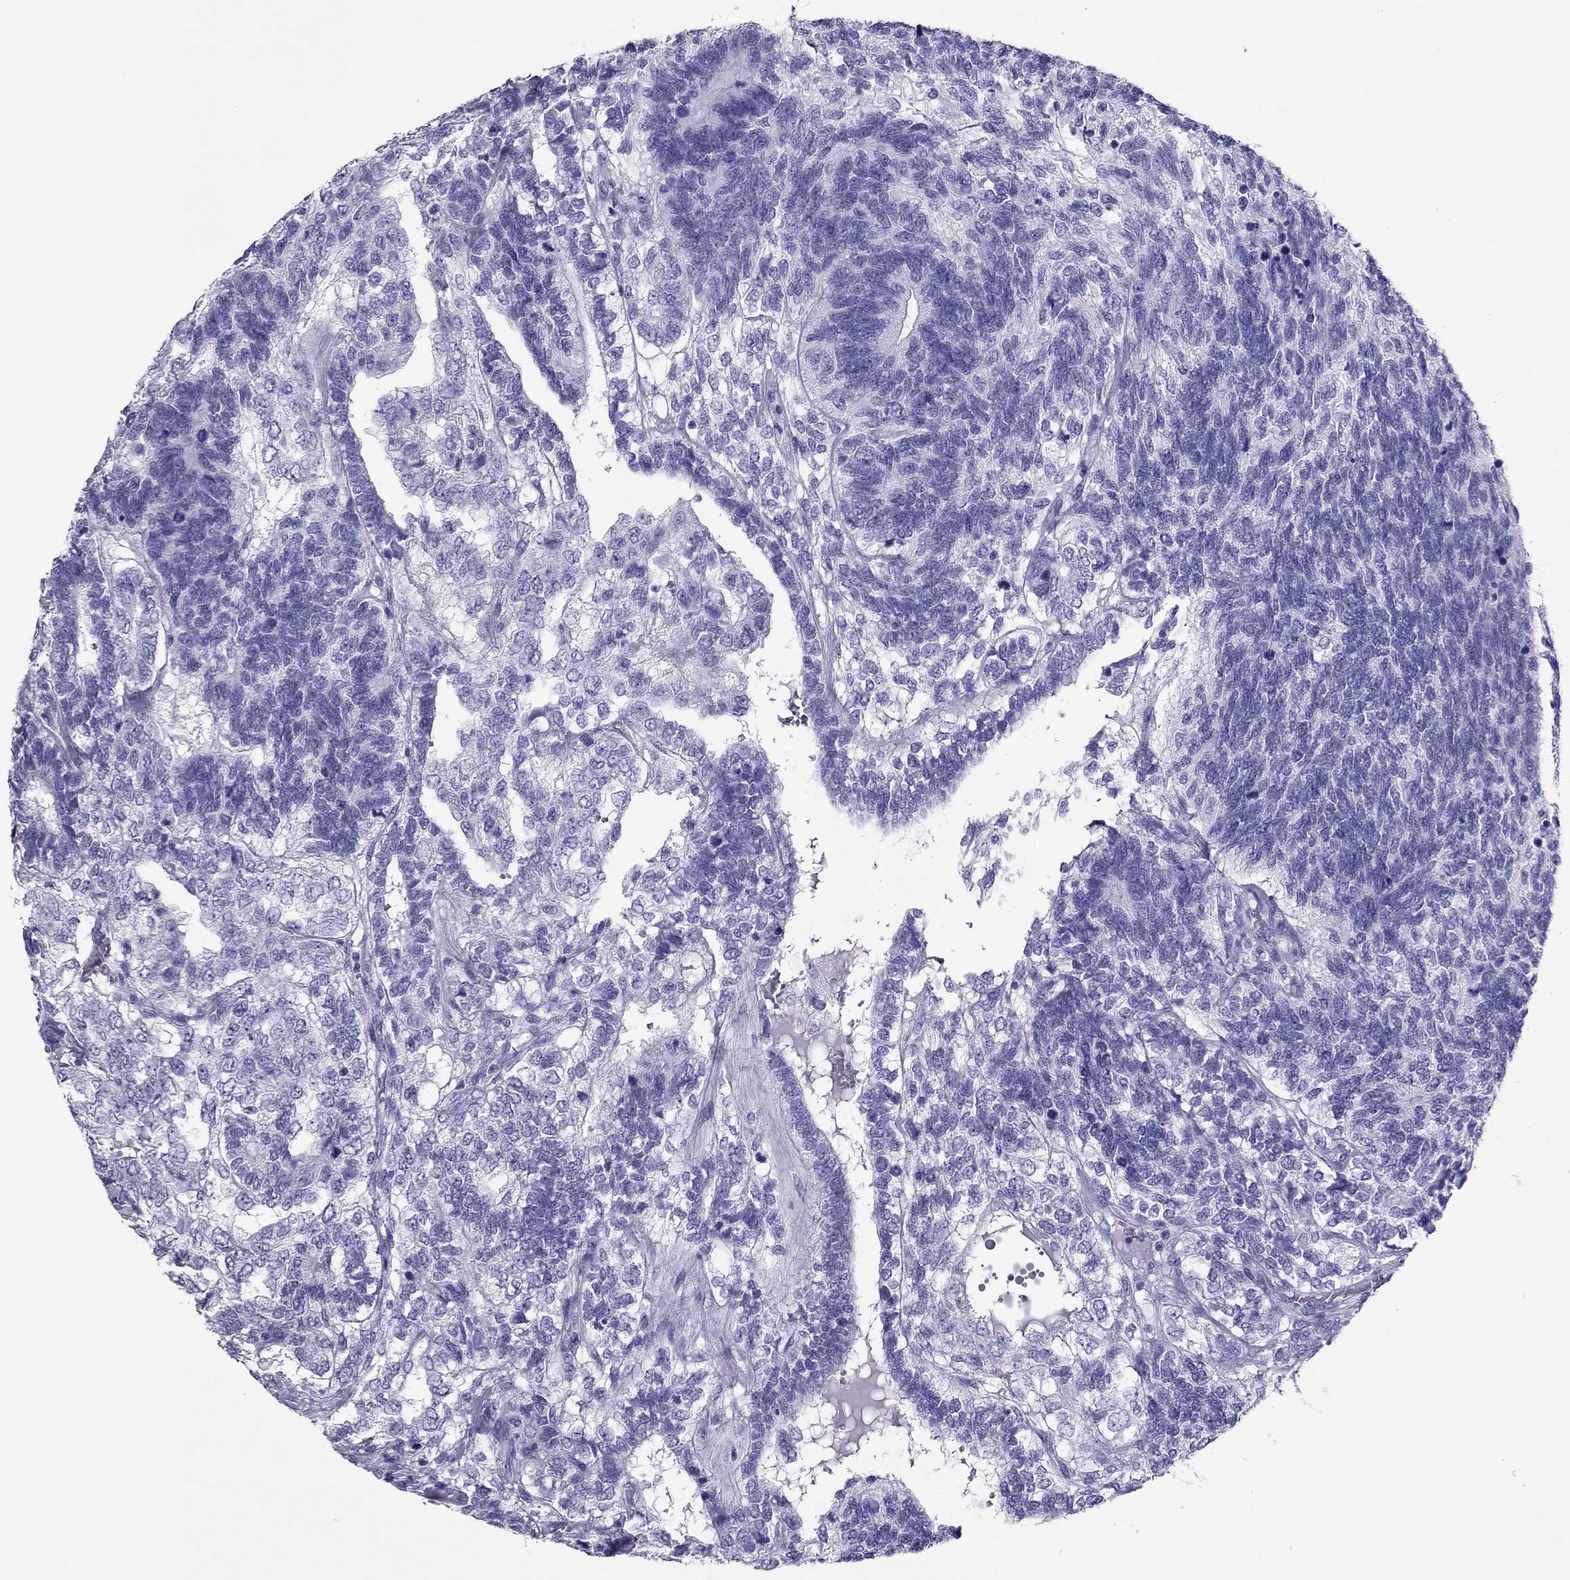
{"staining": {"intensity": "negative", "quantity": "none", "location": "none"}, "tissue": "testis cancer", "cell_type": "Tumor cells", "image_type": "cancer", "snomed": [{"axis": "morphology", "description": "Seminoma, NOS"}, {"axis": "morphology", "description": "Carcinoma, Embryonal, NOS"}, {"axis": "topography", "description": "Testis"}], "caption": "A high-resolution image shows immunohistochemistry staining of testis cancer, which exhibits no significant staining in tumor cells.", "gene": "PDE6A", "patient": {"sex": "male", "age": 41}}